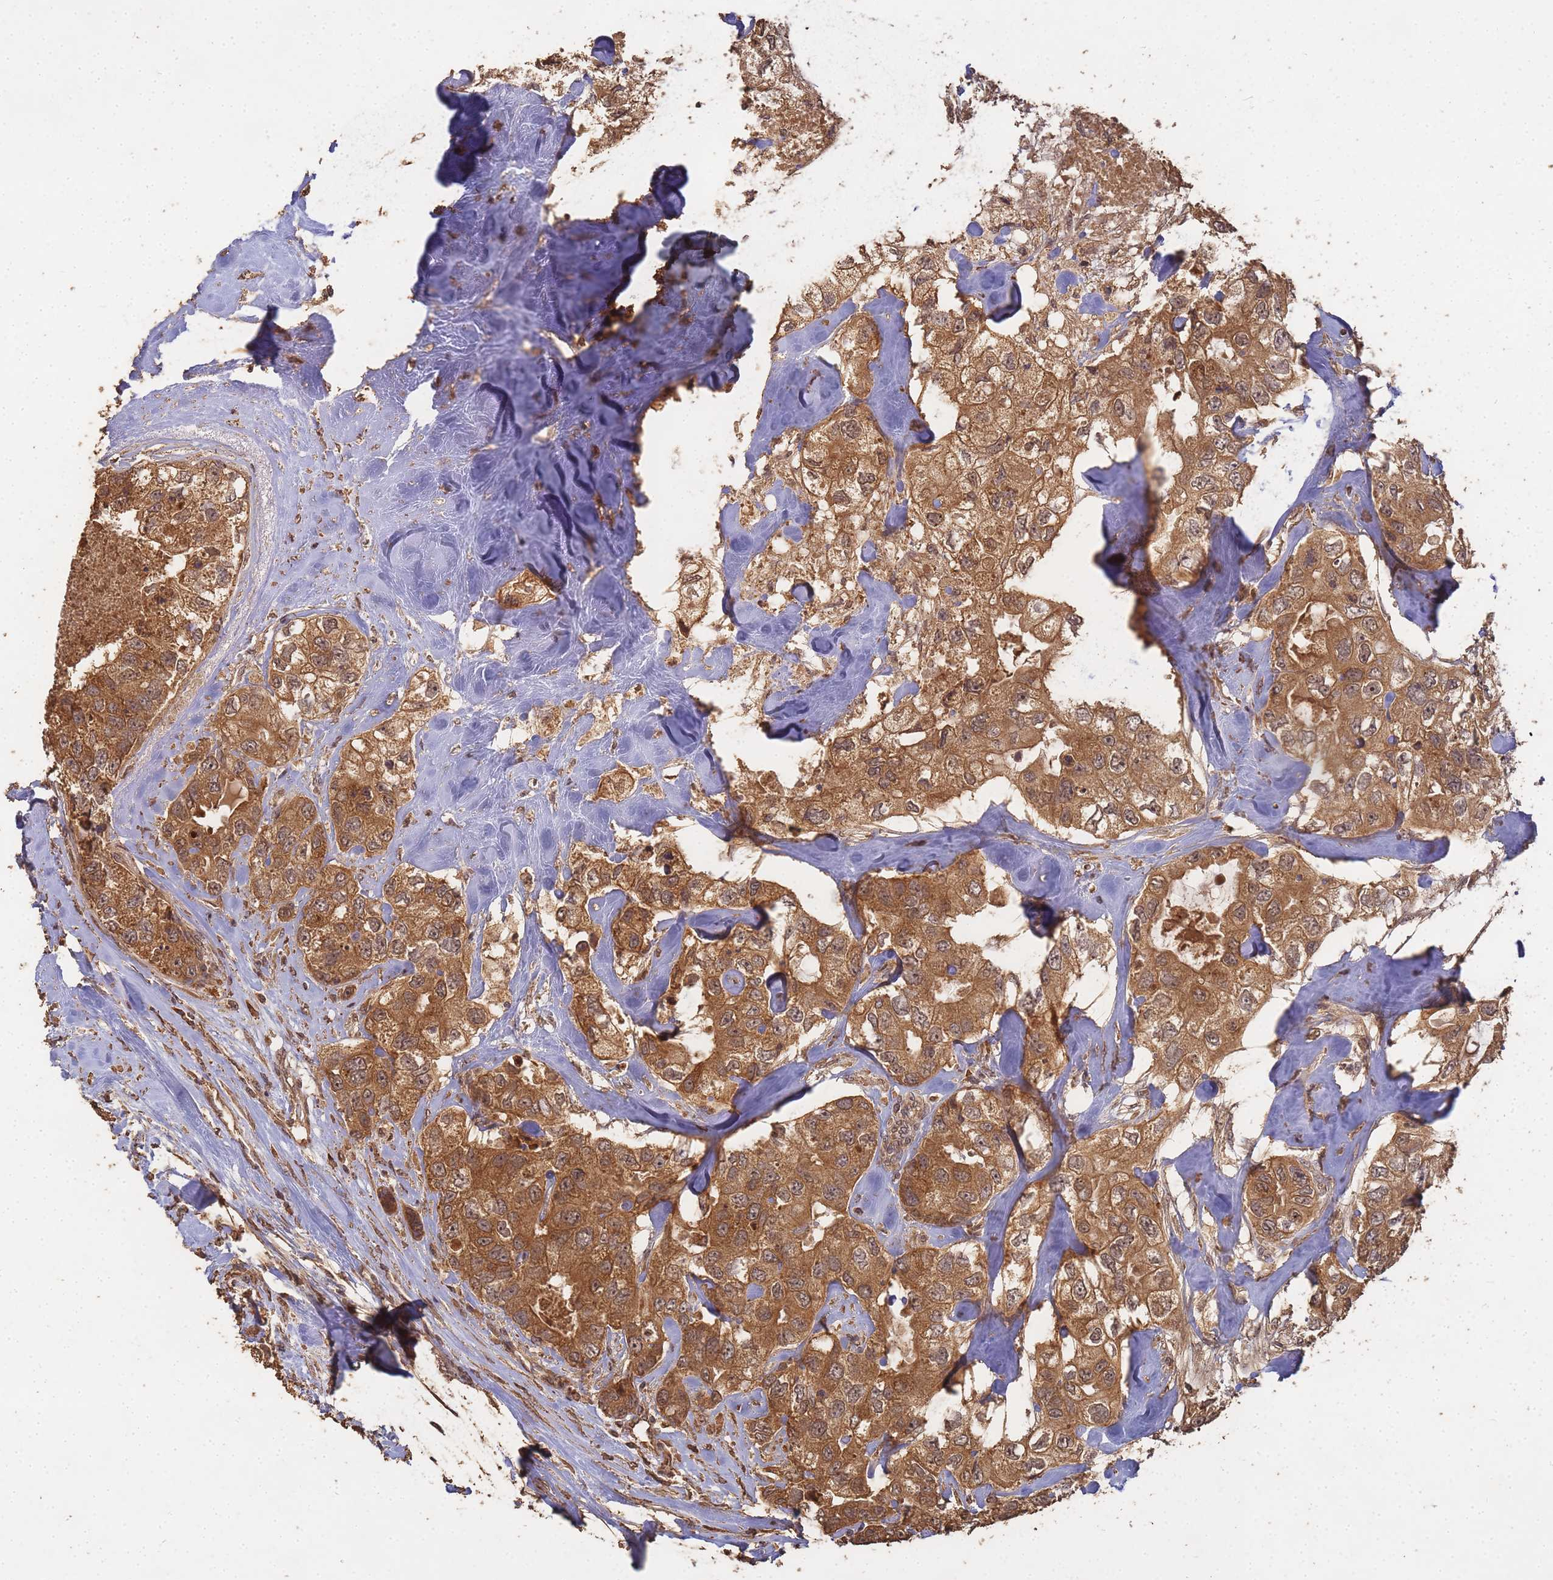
{"staining": {"intensity": "moderate", "quantity": ">75%", "location": "cytoplasmic/membranous,nuclear"}, "tissue": "breast cancer", "cell_type": "Tumor cells", "image_type": "cancer", "snomed": [{"axis": "morphology", "description": "Duct carcinoma"}, {"axis": "topography", "description": "Breast"}], "caption": "Immunohistochemistry (IHC) image of neoplastic tissue: human breast cancer stained using immunohistochemistry reveals medium levels of moderate protein expression localized specifically in the cytoplasmic/membranous and nuclear of tumor cells, appearing as a cytoplasmic/membranous and nuclear brown color.", "gene": "ALKBH1", "patient": {"sex": "female", "age": 62}}